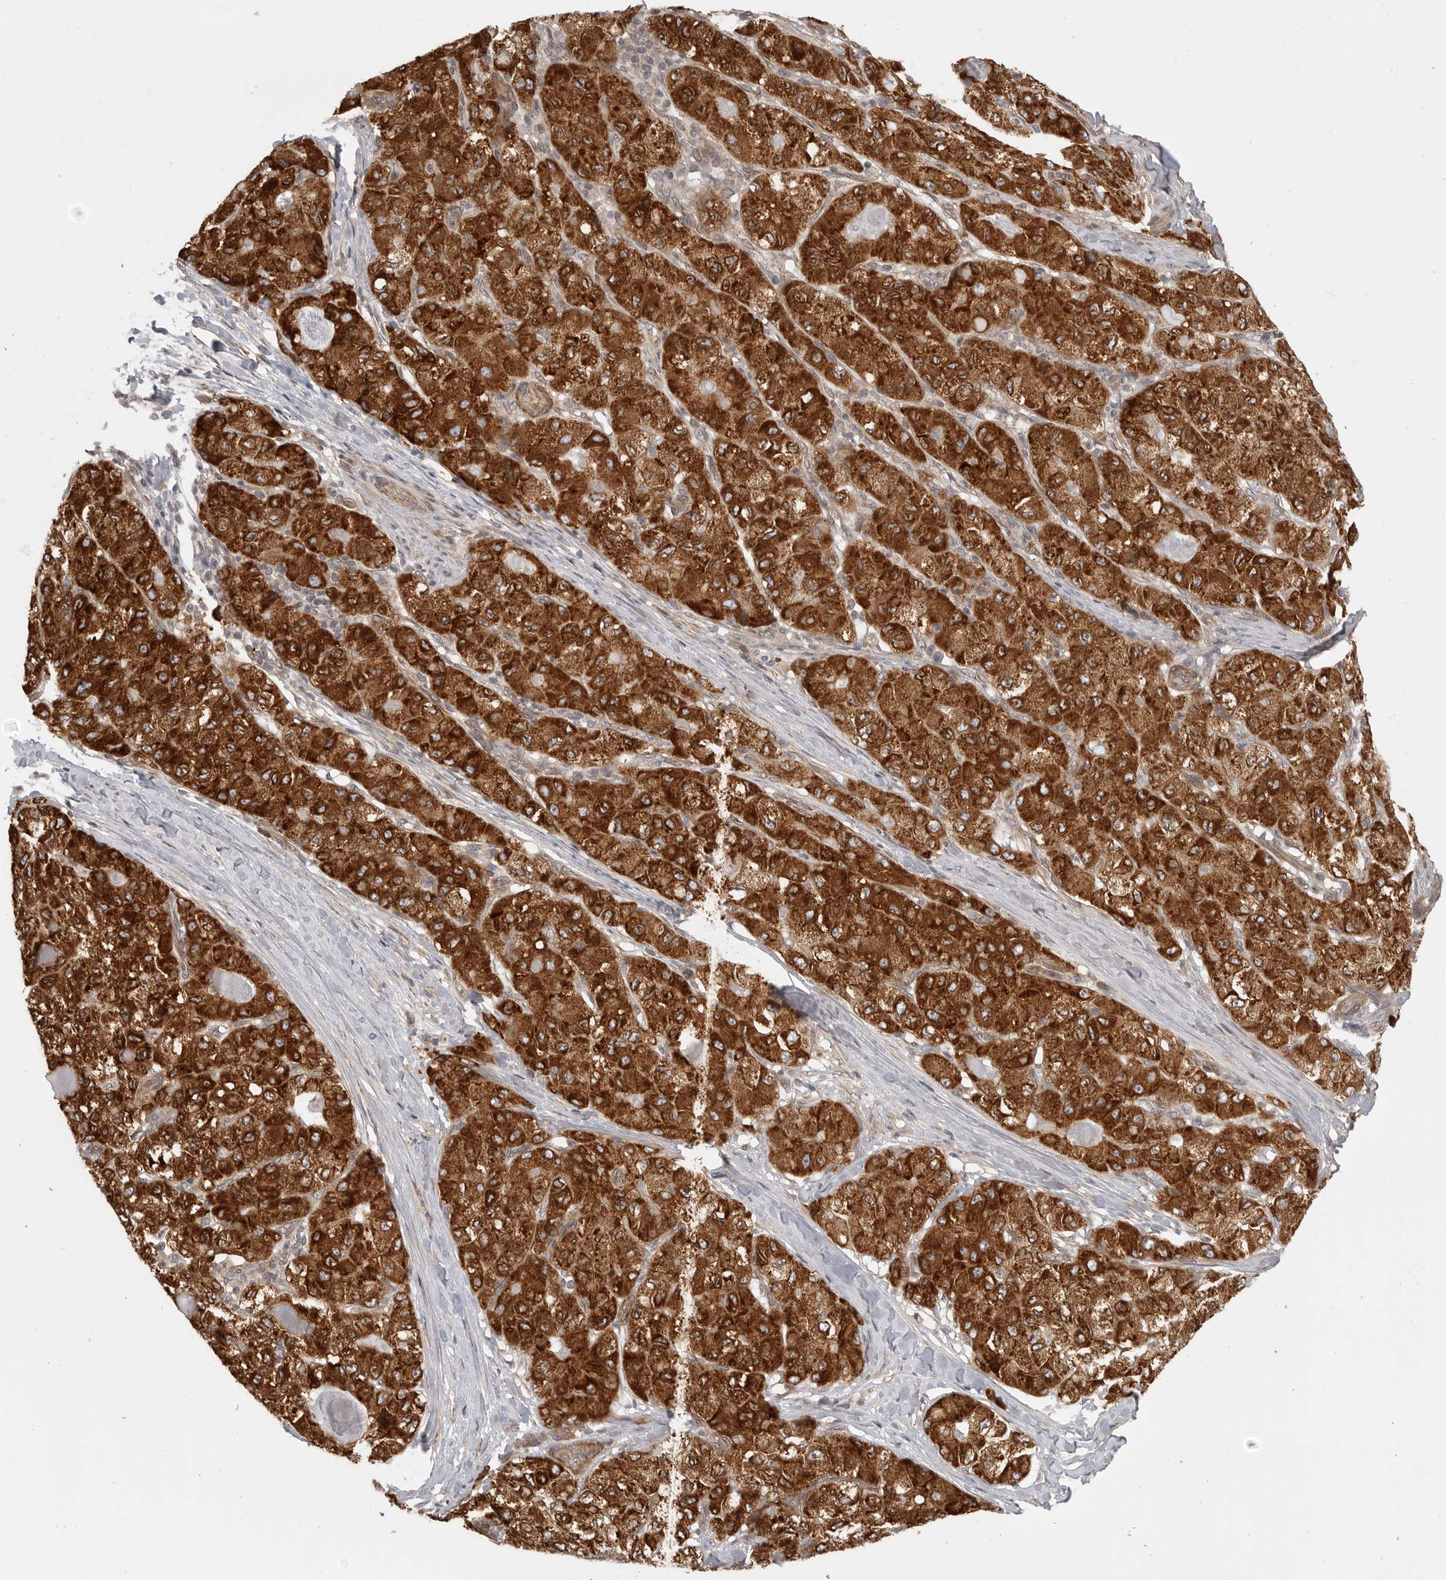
{"staining": {"intensity": "strong", "quantity": ">75%", "location": "cytoplasmic/membranous"}, "tissue": "liver cancer", "cell_type": "Tumor cells", "image_type": "cancer", "snomed": [{"axis": "morphology", "description": "Carcinoma, Hepatocellular, NOS"}, {"axis": "topography", "description": "Liver"}], "caption": "About >75% of tumor cells in hepatocellular carcinoma (liver) exhibit strong cytoplasmic/membranous protein positivity as visualized by brown immunohistochemical staining.", "gene": "CERS2", "patient": {"sex": "male", "age": 80}}